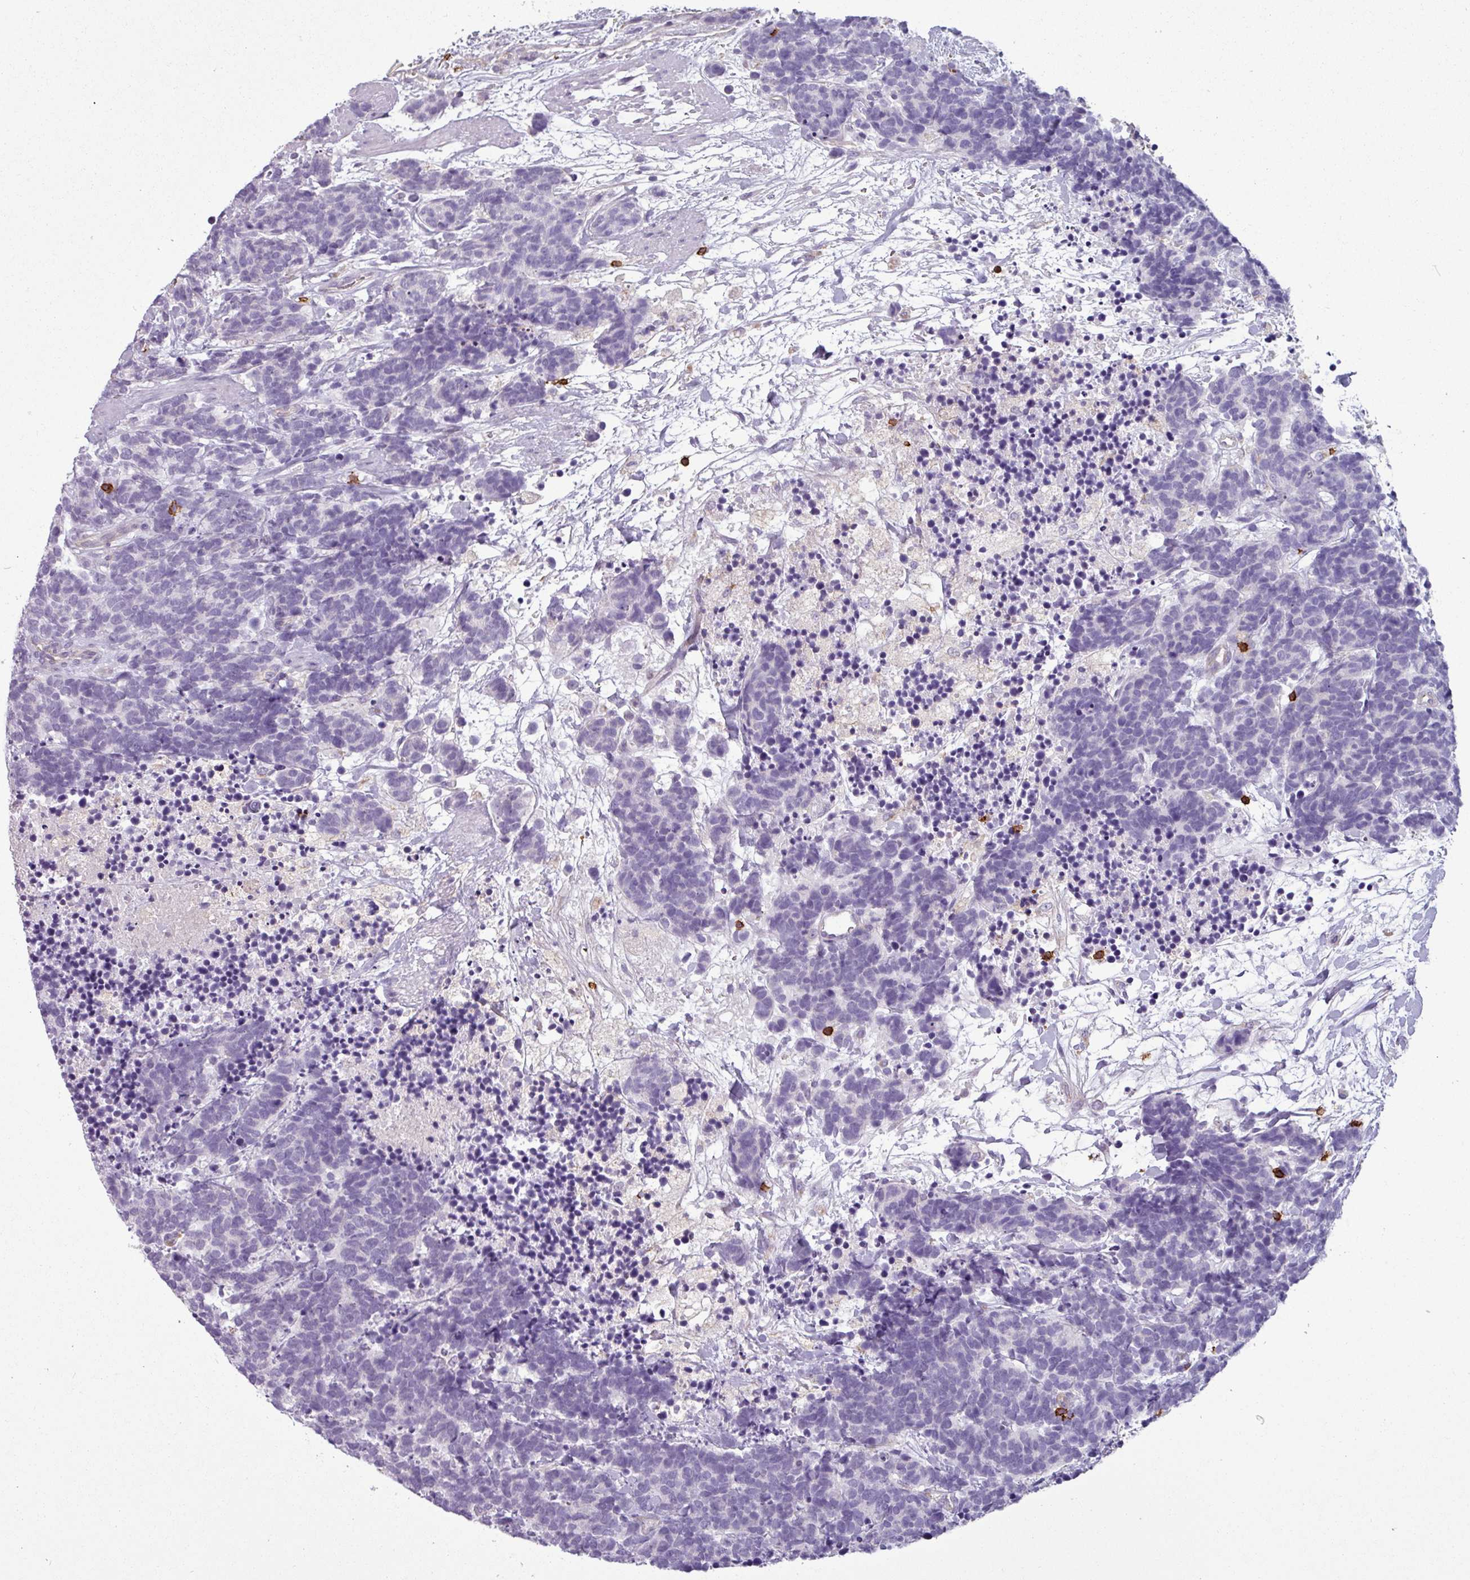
{"staining": {"intensity": "negative", "quantity": "none", "location": "none"}, "tissue": "carcinoid", "cell_type": "Tumor cells", "image_type": "cancer", "snomed": [{"axis": "morphology", "description": "Carcinoma, NOS"}, {"axis": "morphology", "description": "Carcinoid, malignant, NOS"}, {"axis": "topography", "description": "Prostate"}], "caption": "Carcinoid stained for a protein using immunohistochemistry exhibits no staining tumor cells.", "gene": "CD8A", "patient": {"sex": "male", "age": 57}}